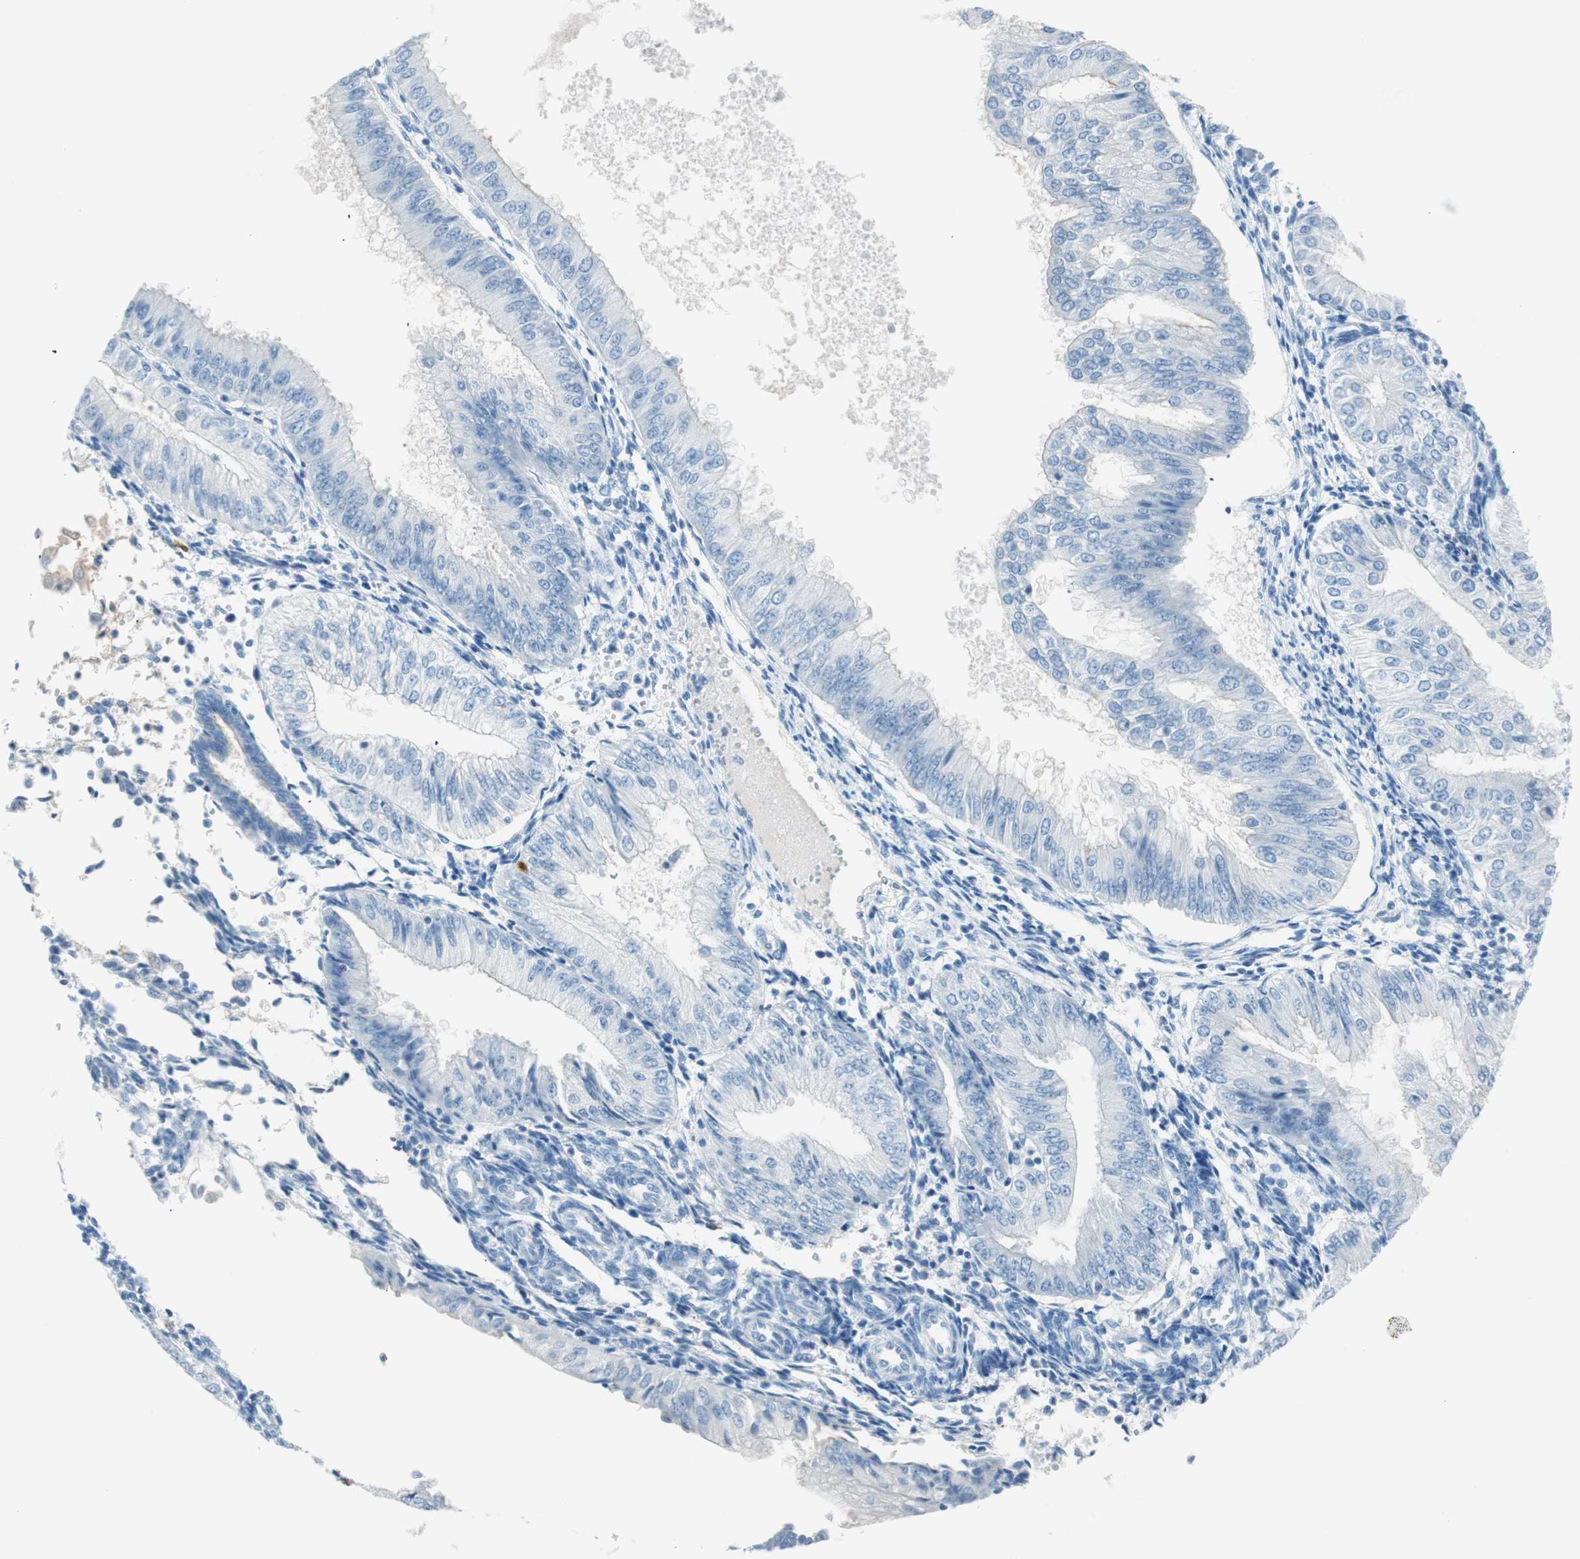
{"staining": {"intensity": "negative", "quantity": "none", "location": "none"}, "tissue": "endometrial cancer", "cell_type": "Tumor cells", "image_type": "cancer", "snomed": [{"axis": "morphology", "description": "Adenocarcinoma, NOS"}, {"axis": "topography", "description": "Endometrium"}], "caption": "Immunohistochemical staining of adenocarcinoma (endometrial) displays no significant positivity in tumor cells.", "gene": "TNFRSF13C", "patient": {"sex": "female", "age": 53}}